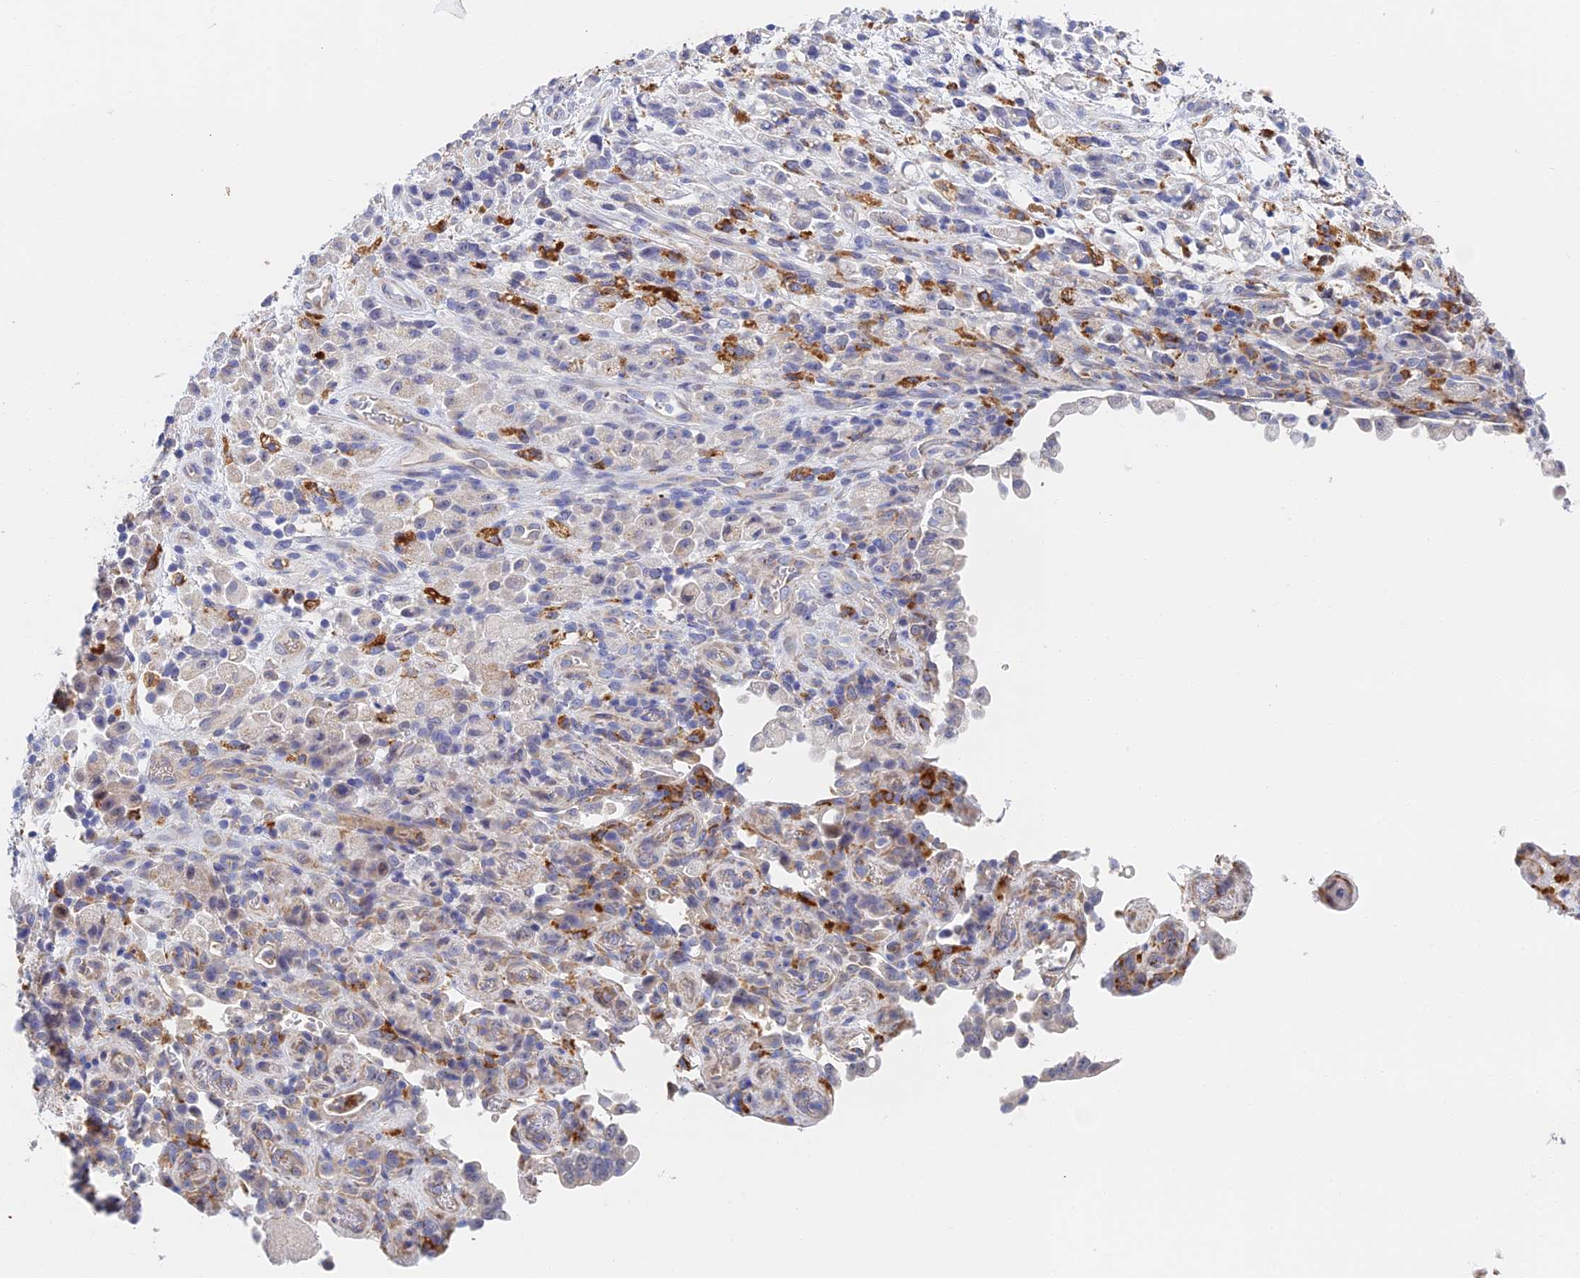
{"staining": {"intensity": "moderate", "quantity": "<25%", "location": "cytoplasmic/membranous"}, "tissue": "stomach cancer", "cell_type": "Tumor cells", "image_type": "cancer", "snomed": [{"axis": "morphology", "description": "Adenocarcinoma, NOS"}, {"axis": "topography", "description": "Stomach"}], "caption": "This micrograph reveals IHC staining of human stomach cancer (adenocarcinoma), with low moderate cytoplasmic/membranous expression in about <25% of tumor cells.", "gene": "RPGRIP1L", "patient": {"sex": "female", "age": 60}}